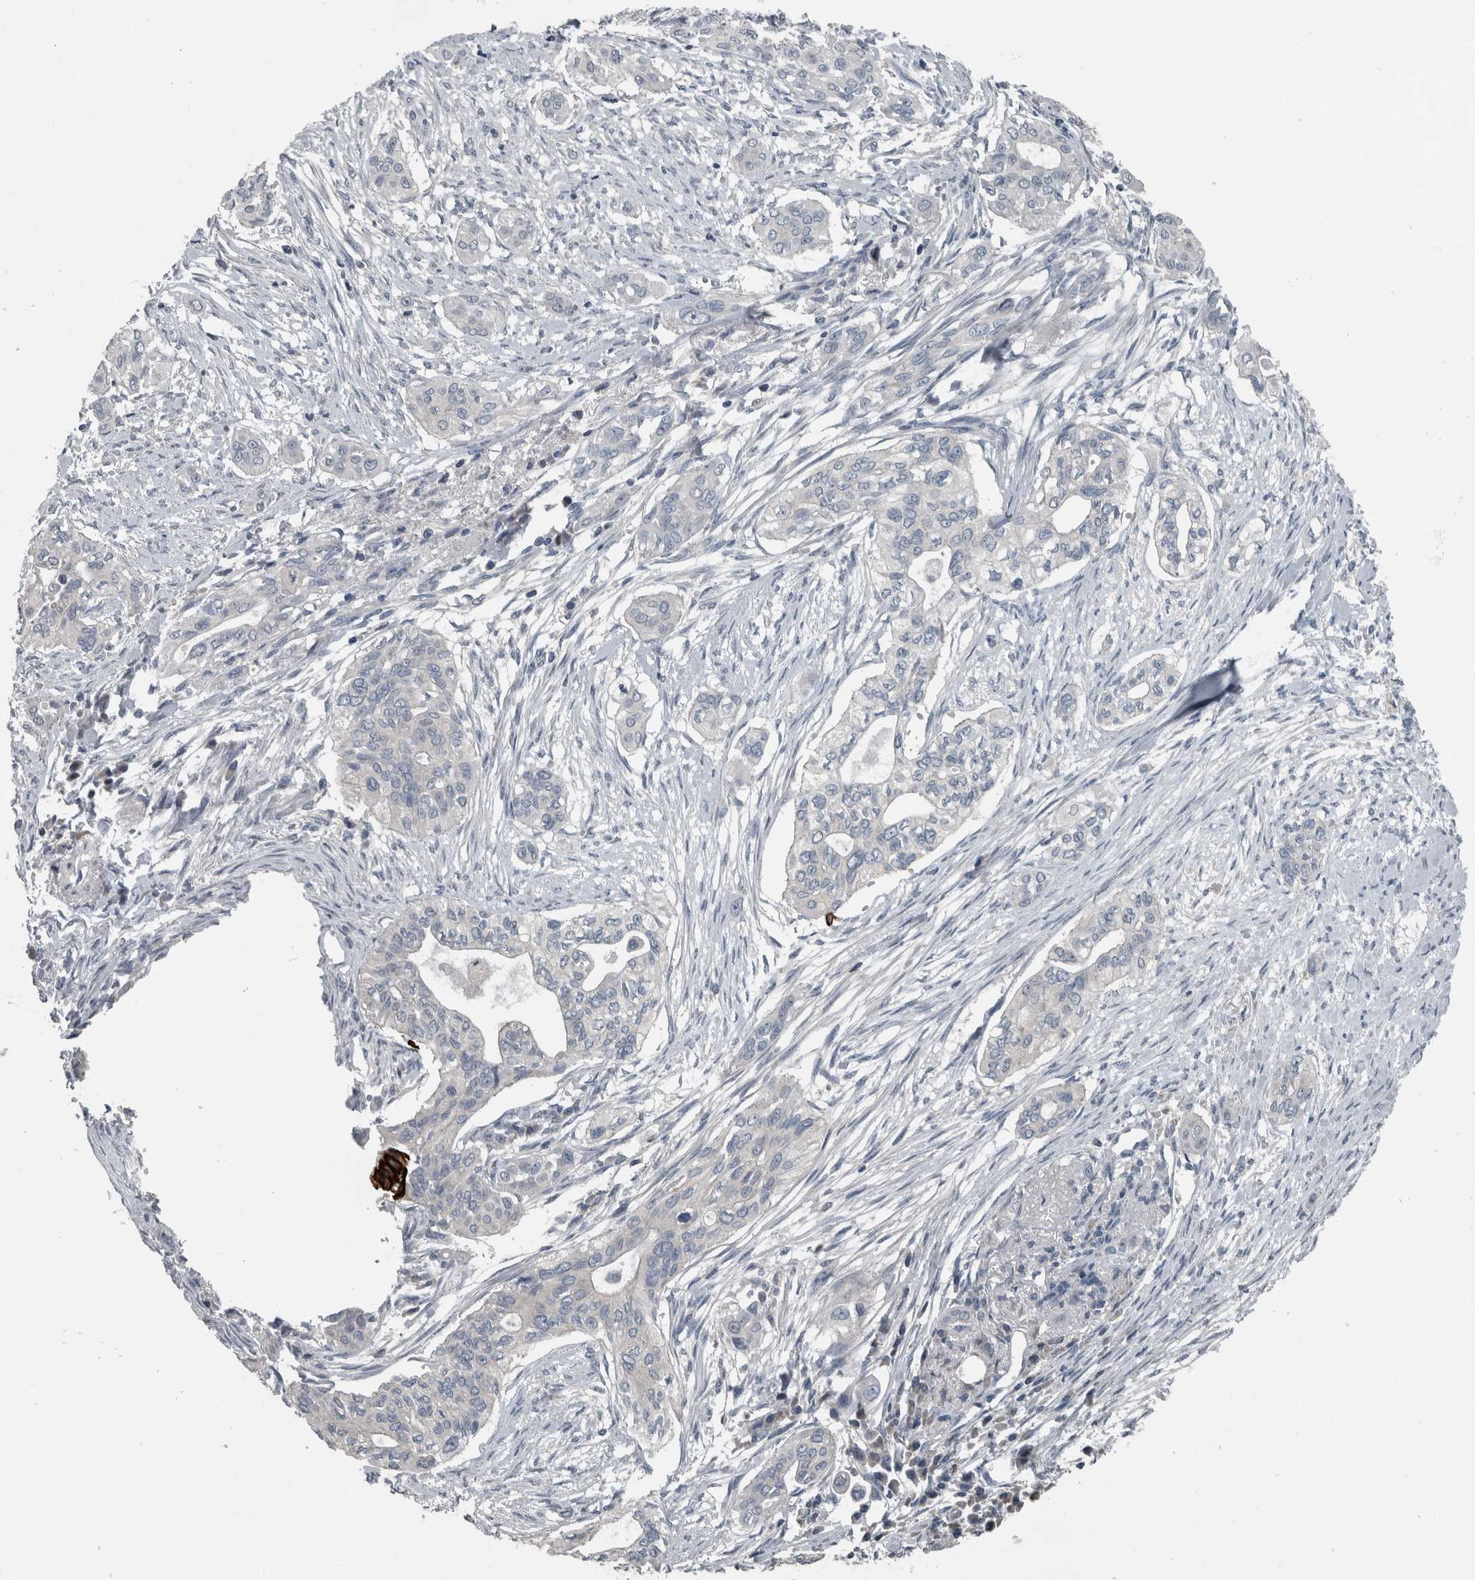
{"staining": {"intensity": "negative", "quantity": "none", "location": "none"}, "tissue": "pancreatic cancer", "cell_type": "Tumor cells", "image_type": "cancer", "snomed": [{"axis": "morphology", "description": "Adenocarcinoma, NOS"}, {"axis": "topography", "description": "Pancreas"}], "caption": "Tumor cells are negative for brown protein staining in pancreatic adenocarcinoma.", "gene": "KRT20", "patient": {"sex": "female", "age": 60}}